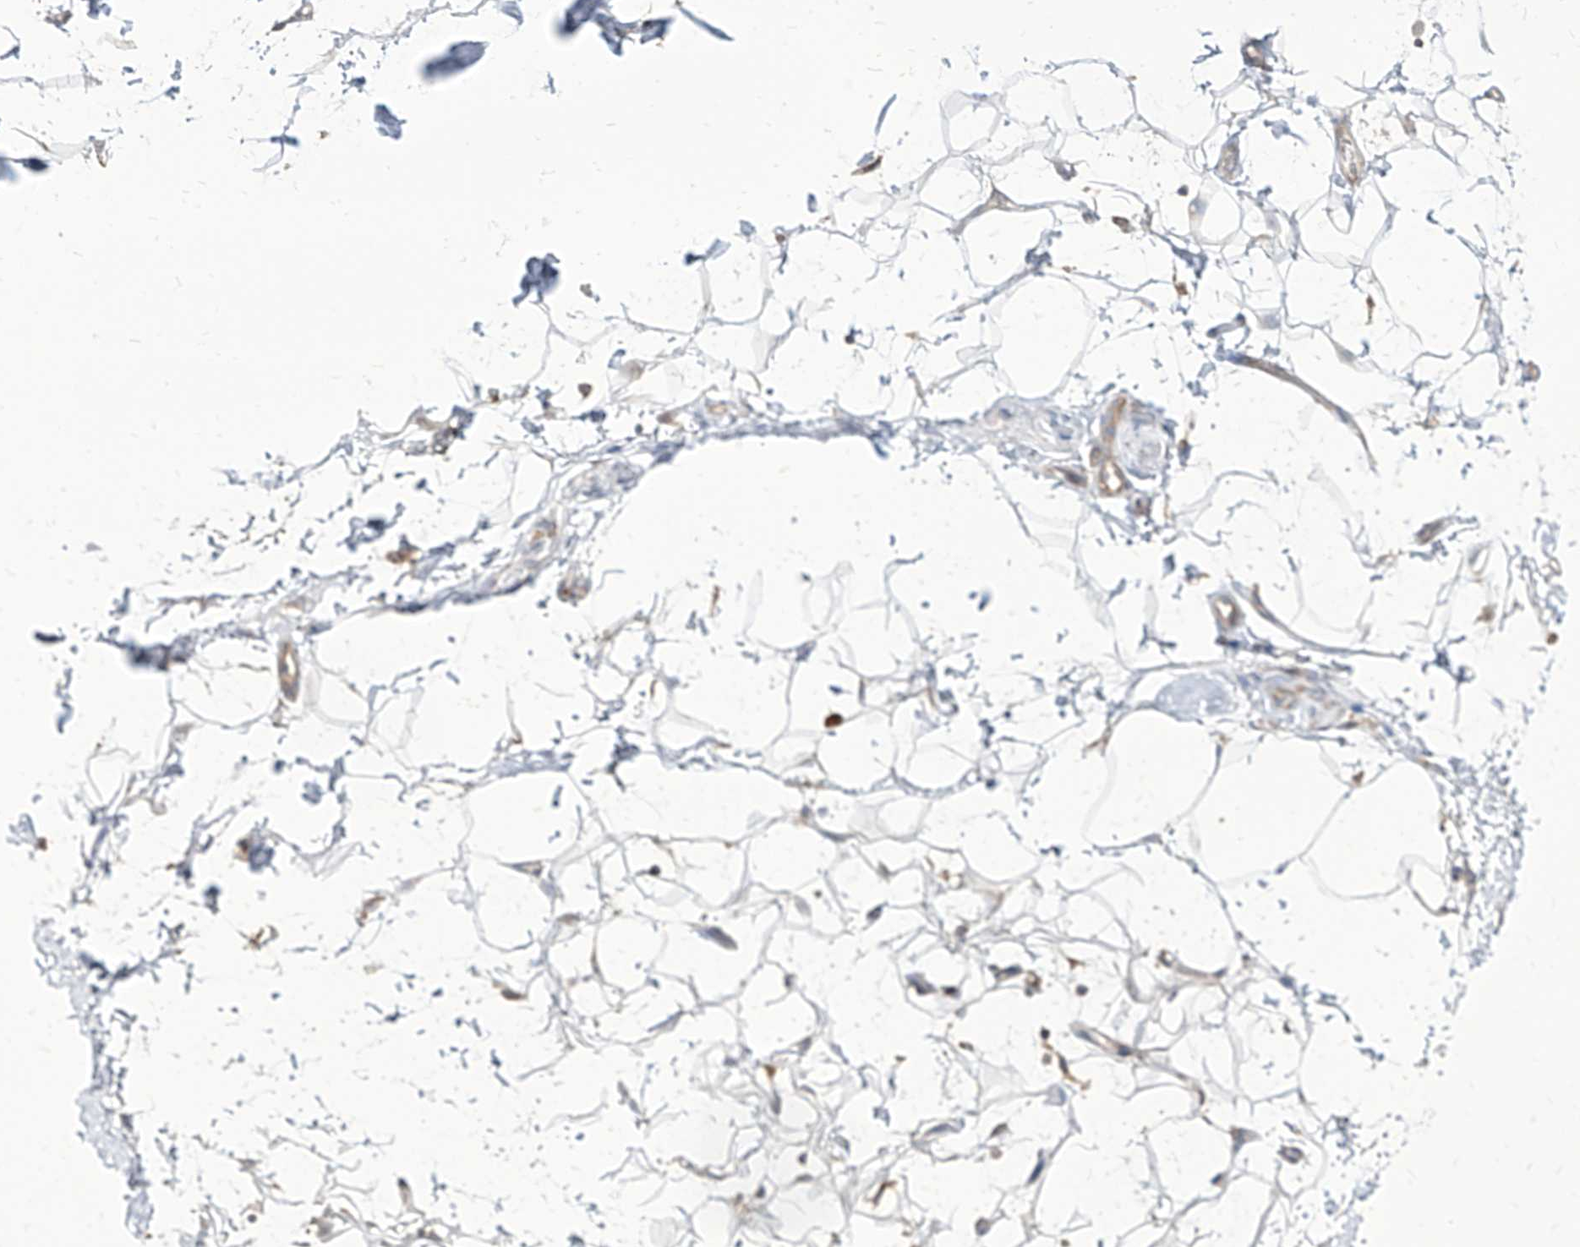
{"staining": {"intensity": "weak", "quantity": ">75%", "location": "cytoplasmic/membranous"}, "tissue": "adipose tissue", "cell_type": "Adipocytes", "image_type": "normal", "snomed": [{"axis": "morphology", "description": "Normal tissue, NOS"}, {"axis": "morphology", "description": "Adenocarcinoma, NOS"}, {"axis": "topography", "description": "Pancreas"}, {"axis": "topography", "description": "Peripheral nerve tissue"}], "caption": "DAB immunohistochemical staining of benign adipose tissue demonstrates weak cytoplasmic/membranous protein expression in approximately >75% of adipocytes. Immunohistochemistry (ihc) stains the protein of interest in brown and the nuclei are stained blue.", "gene": "FAM83B", "patient": {"sex": "male", "age": 59}}